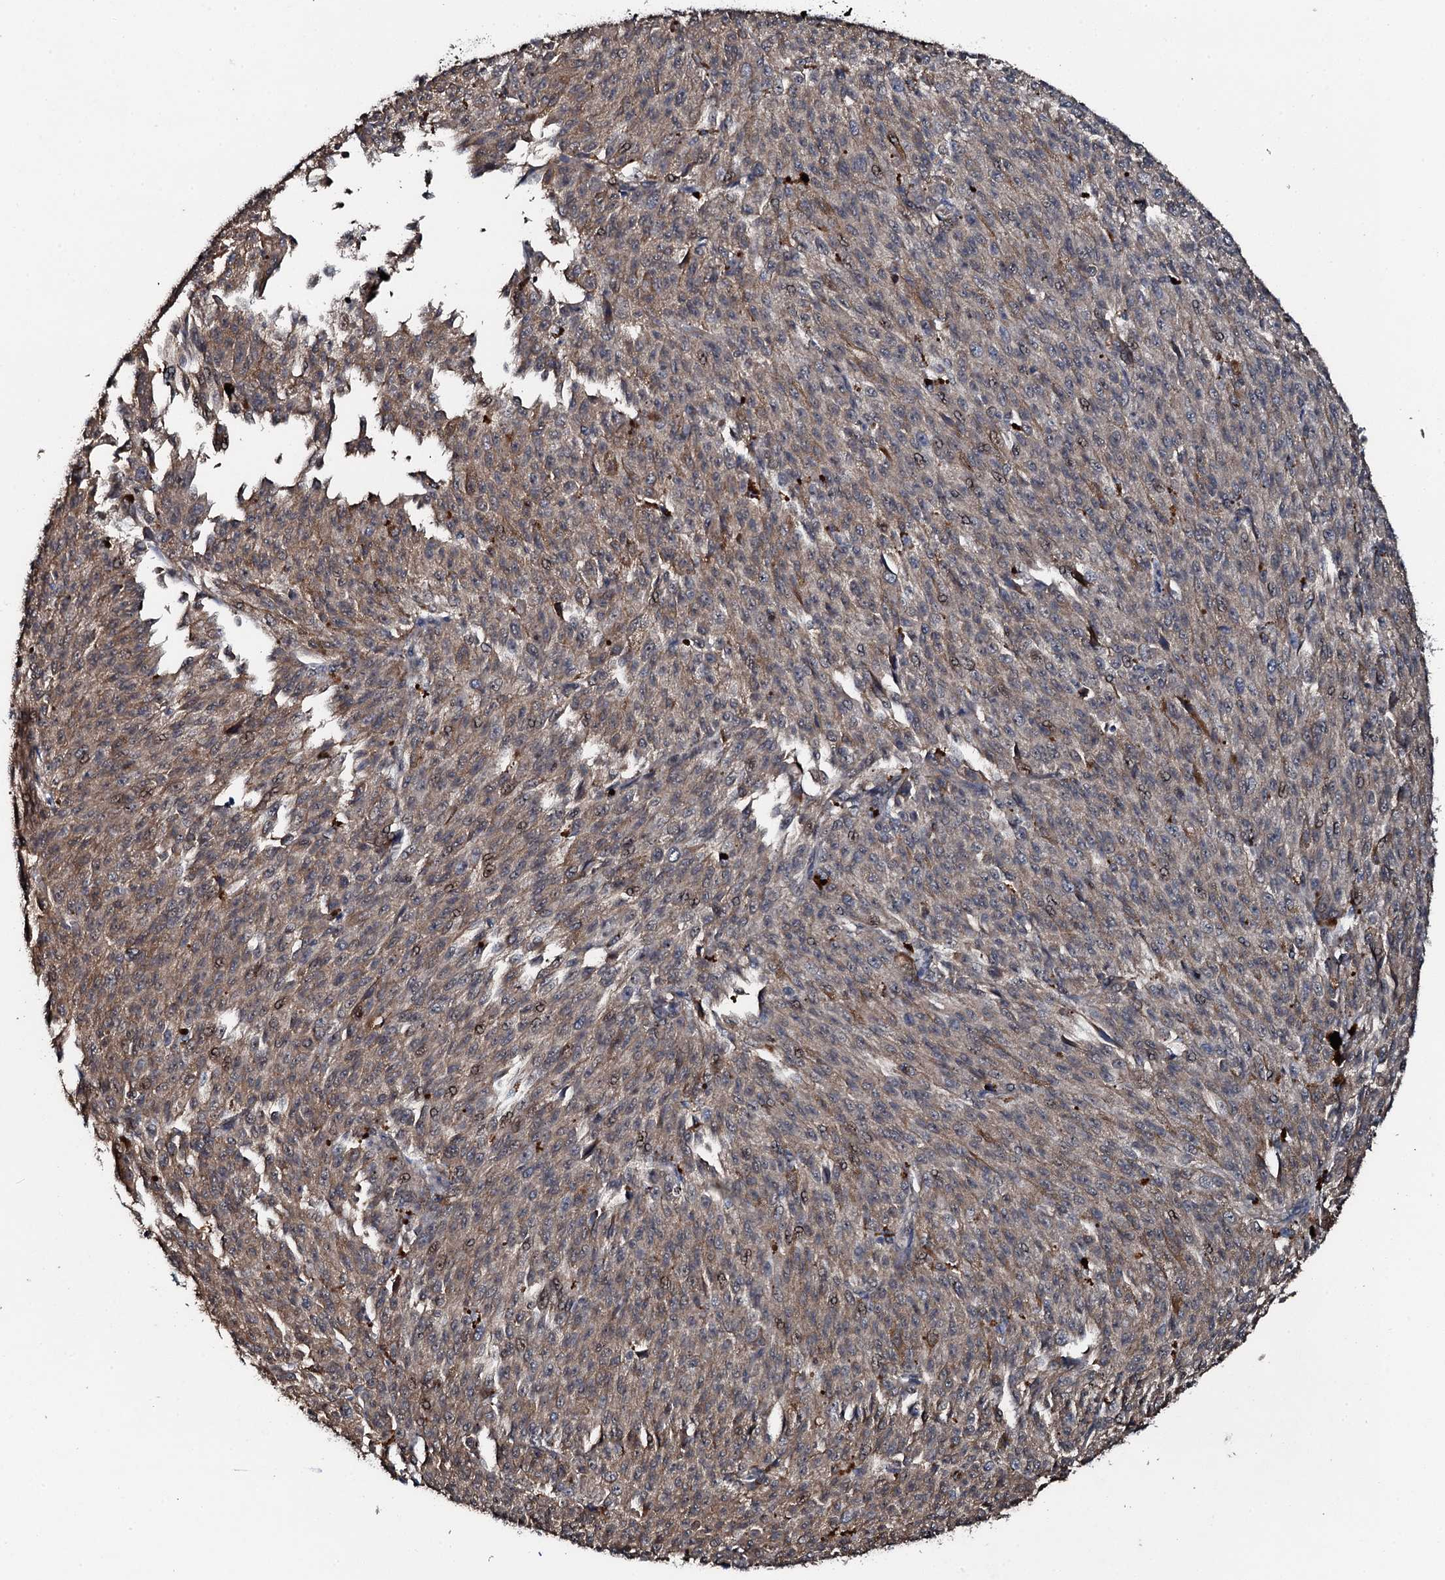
{"staining": {"intensity": "weak", "quantity": "25%-75%", "location": "cytoplasmic/membranous,nuclear"}, "tissue": "melanoma", "cell_type": "Tumor cells", "image_type": "cancer", "snomed": [{"axis": "morphology", "description": "Malignant melanoma, NOS"}, {"axis": "topography", "description": "Skin"}], "caption": "Human malignant melanoma stained with a protein marker reveals weak staining in tumor cells.", "gene": "FLYWCH1", "patient": {"sex": "female", "age": 52}}